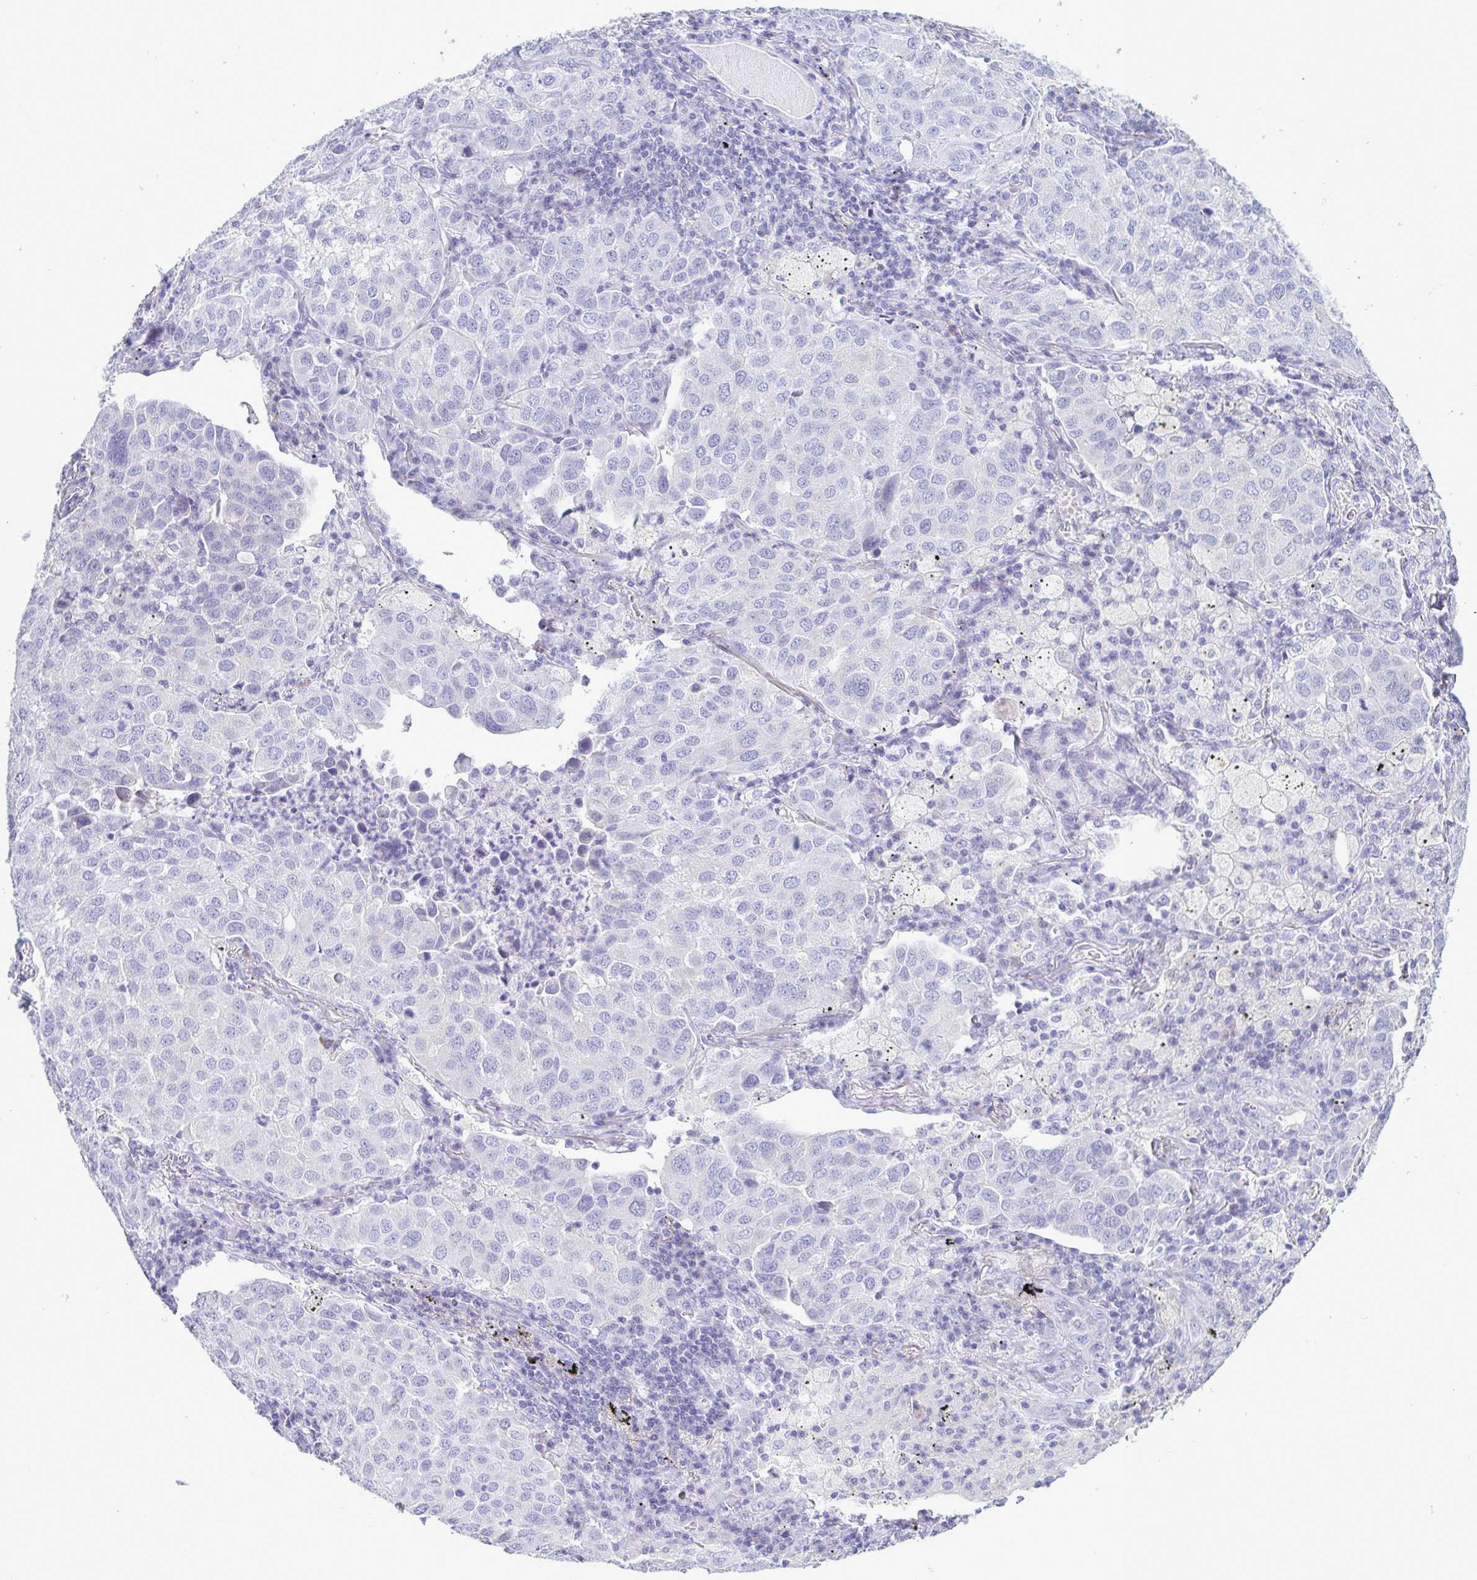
{"staining": {"intensity": "negative", "quantity": "none", "location": "none"}, "tissue": "lung cancer", "cell_type": "Tumor cells", "image_type": "cancer", "snomed": [{"axis": "morphology", "description": "Adenocarcinoma, NOS"}, {"axis": "morphology", "description": "Adenocarcinoma, metastatic, NOS"}, {"axis": "topography", "description": "Lymph node"}, {"axis": "topography", "description": "Lung"}], "caption": "High magnification brightfield microscopy of lung cancer (adenocarcinoma) stained with DAB (3,3'-diaminobenzidine) (brown) and counterstained with hematoxylin (blue): tumor cells show no significant positivity. (DAB (3,3'-diaminobenzidine) immunohistochemistry, high magnification).", "gene": "INAFM1", "patient": {"sex": "female", "age": 65}}